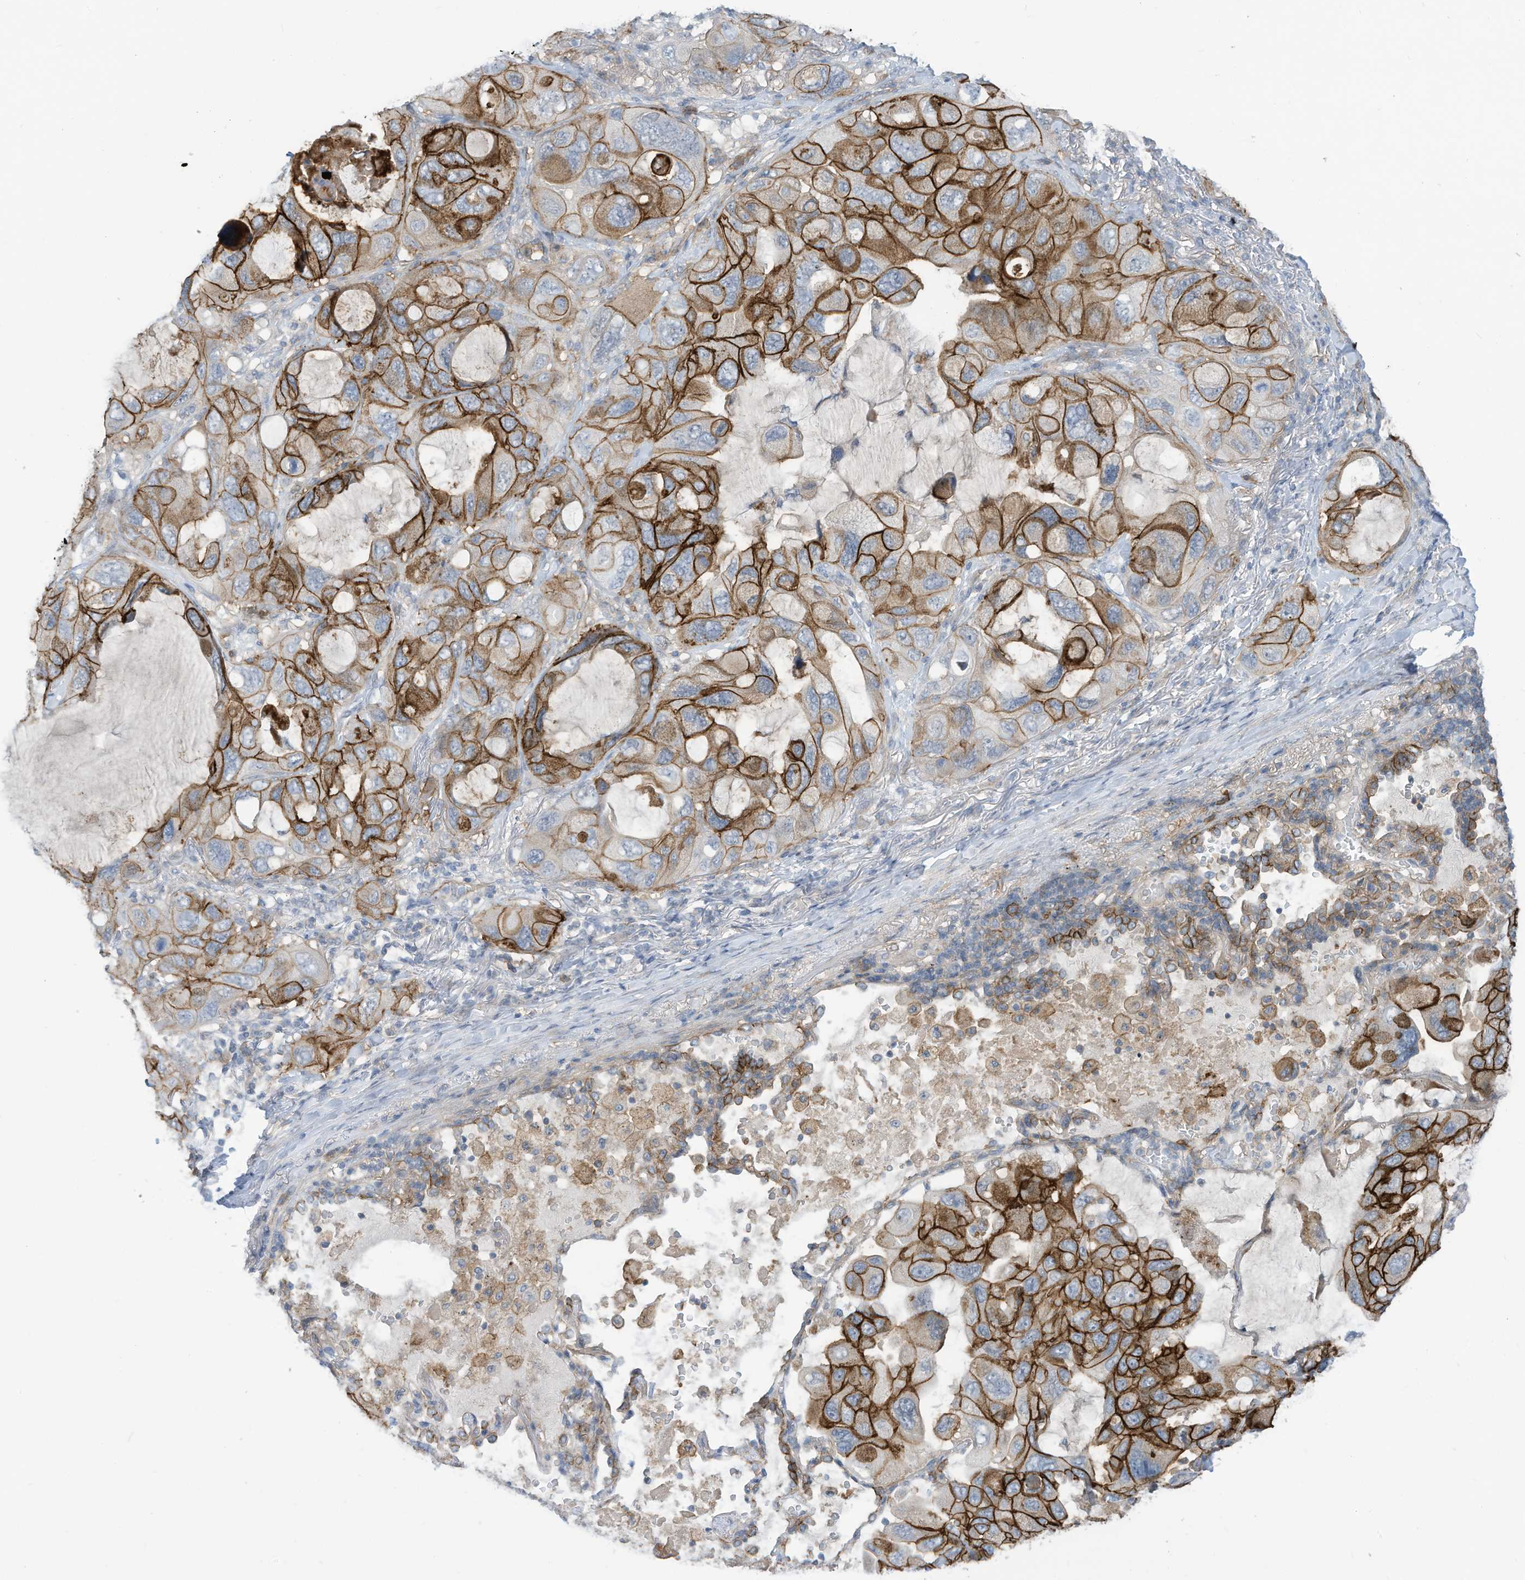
{"staining": {"intensity": "strong", "quantity": ">75%", "location": "cytoplasmic/membranous"}, "tissue": "lung cancer", "cell_type": "Tumor cells", "image_type": "cancer", "snomed": [{"axis": "morphology", "description": "Squamous cell carcinoma, NOS"}, {"axis": "topography", "description": "Lung"}], "caption": "Immunohistochemistry image of human lung cancer (squamous cell carcinoma) stained for a protein (brown), which exhibits high levels of strong cytoplasmic/membranous expression in about >75% of tumor cells.", "gene": "SLC1A5", "patient": {"sex": "female", "age": 73}}